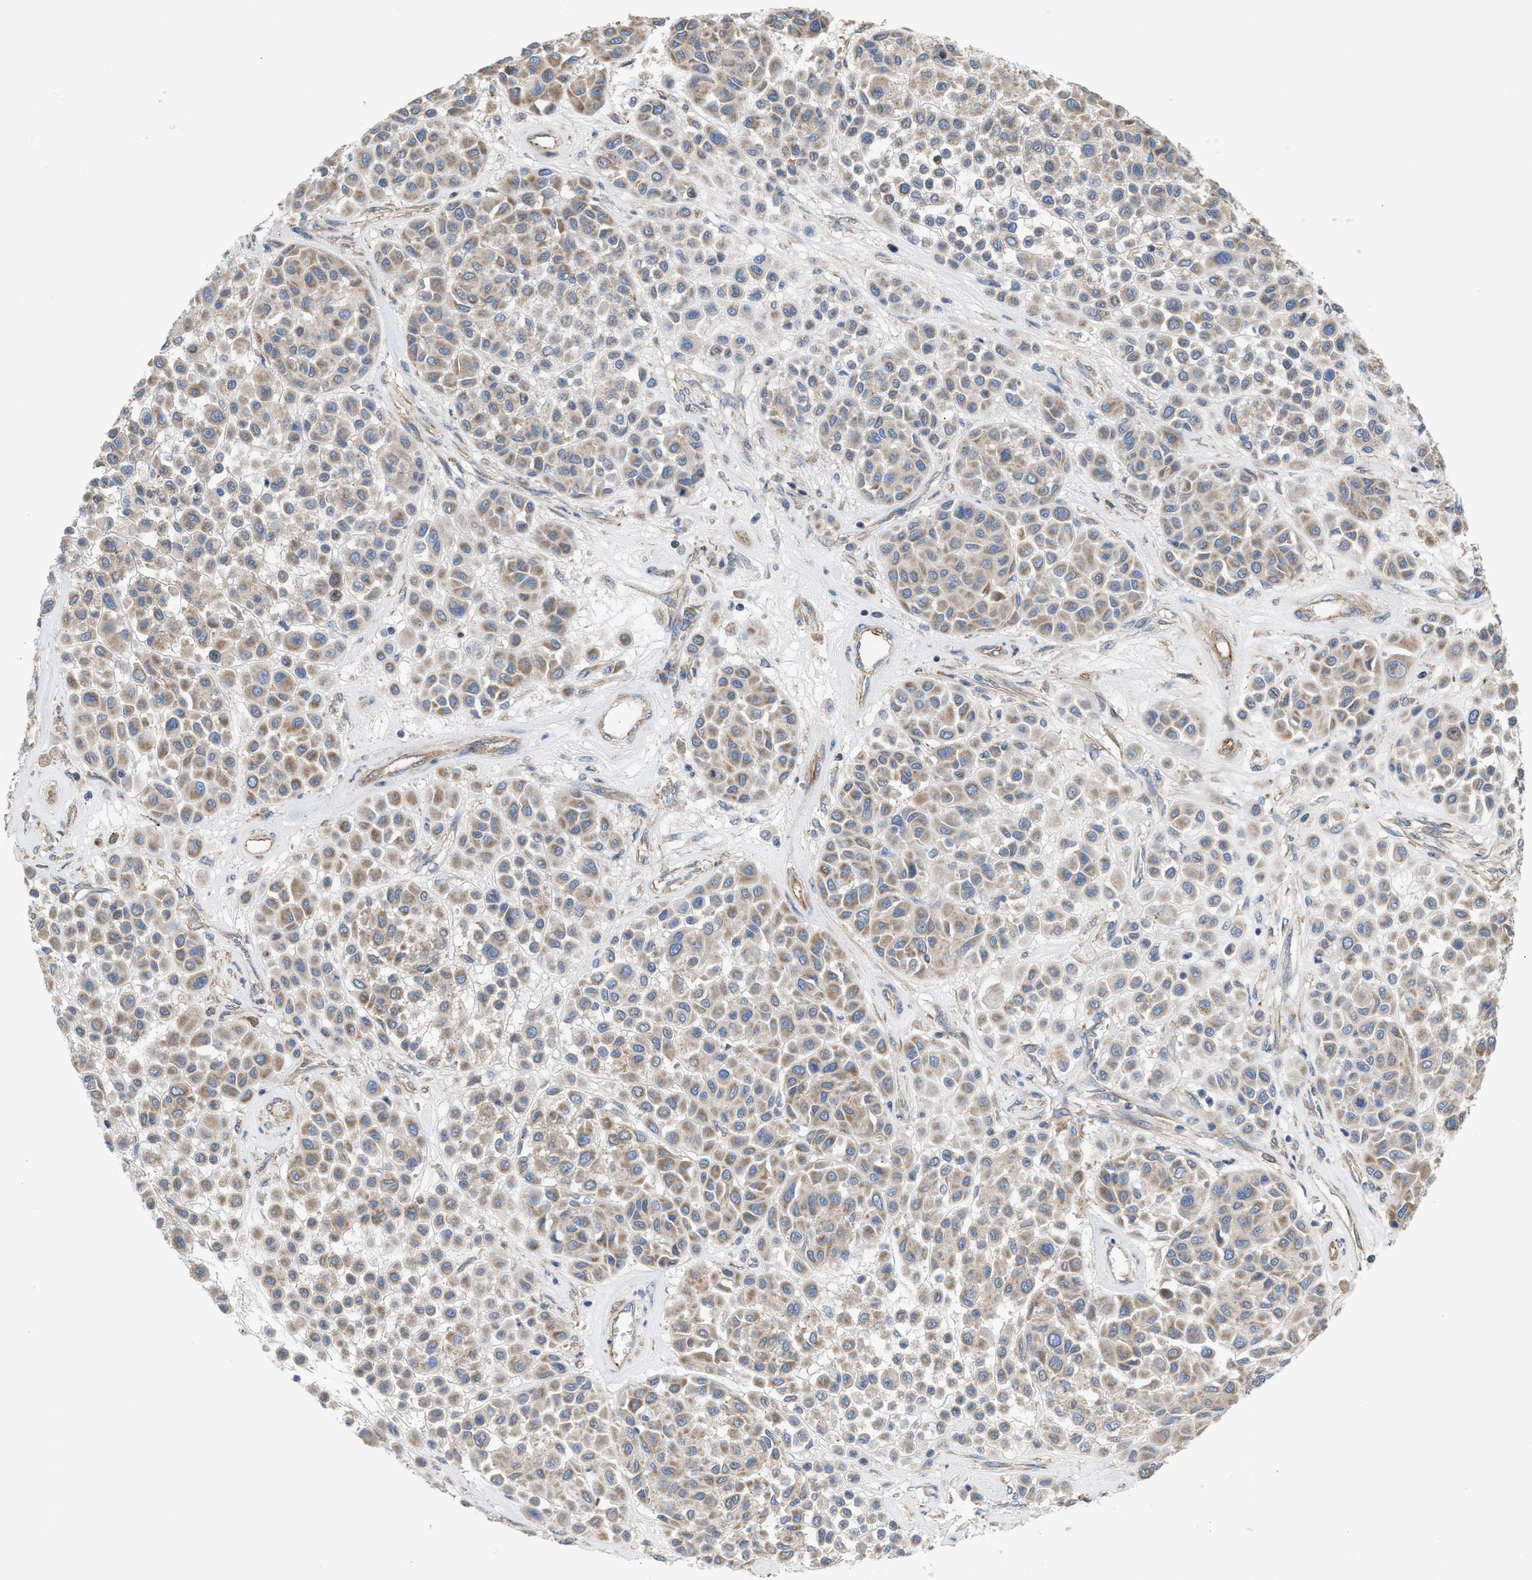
{"staining": {"intensity": "weak", "quantity": ">75%", "location": "cytoplasmic/membranous"}, "tissue": "melanoma", "cell_type": "Tumor cells", "image_type": "cancer", "snomed": [{"axis": "morphology", "description": "Malignant melanoma, Metastatic site"}, {"axis": "topography", "description": "Soft tissue"}], "caption": "Immunohistochemistry photomicrograph of neoplastic tissue: human malignant melanoma (metastatic site) stained using immunohistochemistry demonstrates low levels of weak protein expression localized specifically in the cytoplasmic/membranous of tumor cells, appearing as a cytoplasmic/membranous brown color.", "gene": "OXSM", "patient": {"sex": "male", "age": 41}}